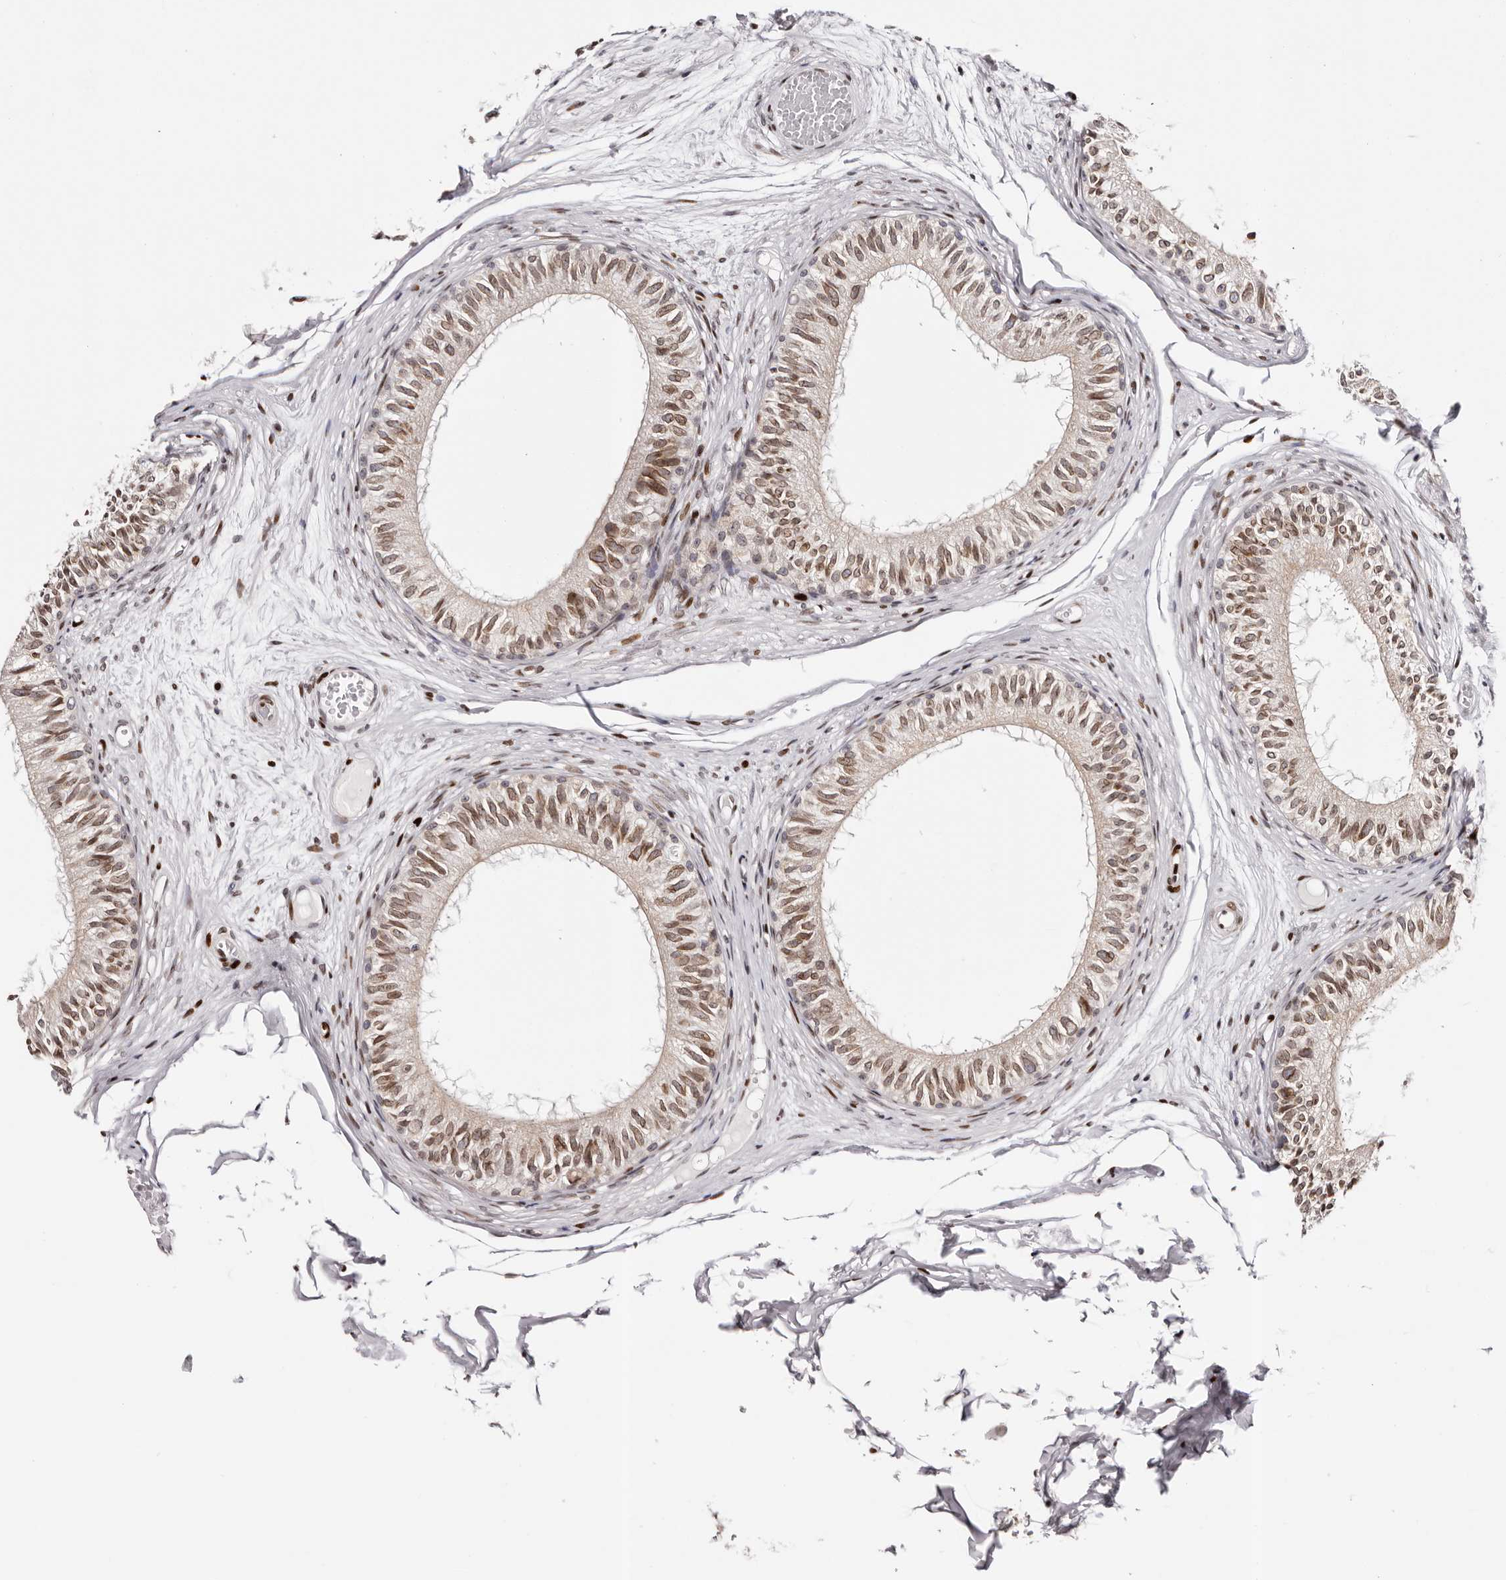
{"staining": {"intensity": "moderate", "quantity": ">75%", "location": "cytoplasmic/membranous,nuclear"}, "tissue": "epididymis", "cell_type": "Glandular cells", "image_type": "normal", "snomed": [{"axis": "morphology", "description": "Normal tissue, NOS"}, {"axis": "morphology", "description": "Seminoma in situ"}, {"axis": "topography", "description": "Testis"}, {"axis": "topography", "description": "Epididymis"}], "caption": "Epididymis stained for a protein displays moderate cytoplasmic/membranous,nuclear positivity in glandular cells. The staining was performed using DAB, with brown indicating positive protein expression. Nuclei are stained blue with hematoxylin.", "gene": "NUP153", "patient": {"sex": "male", "age": 28}}